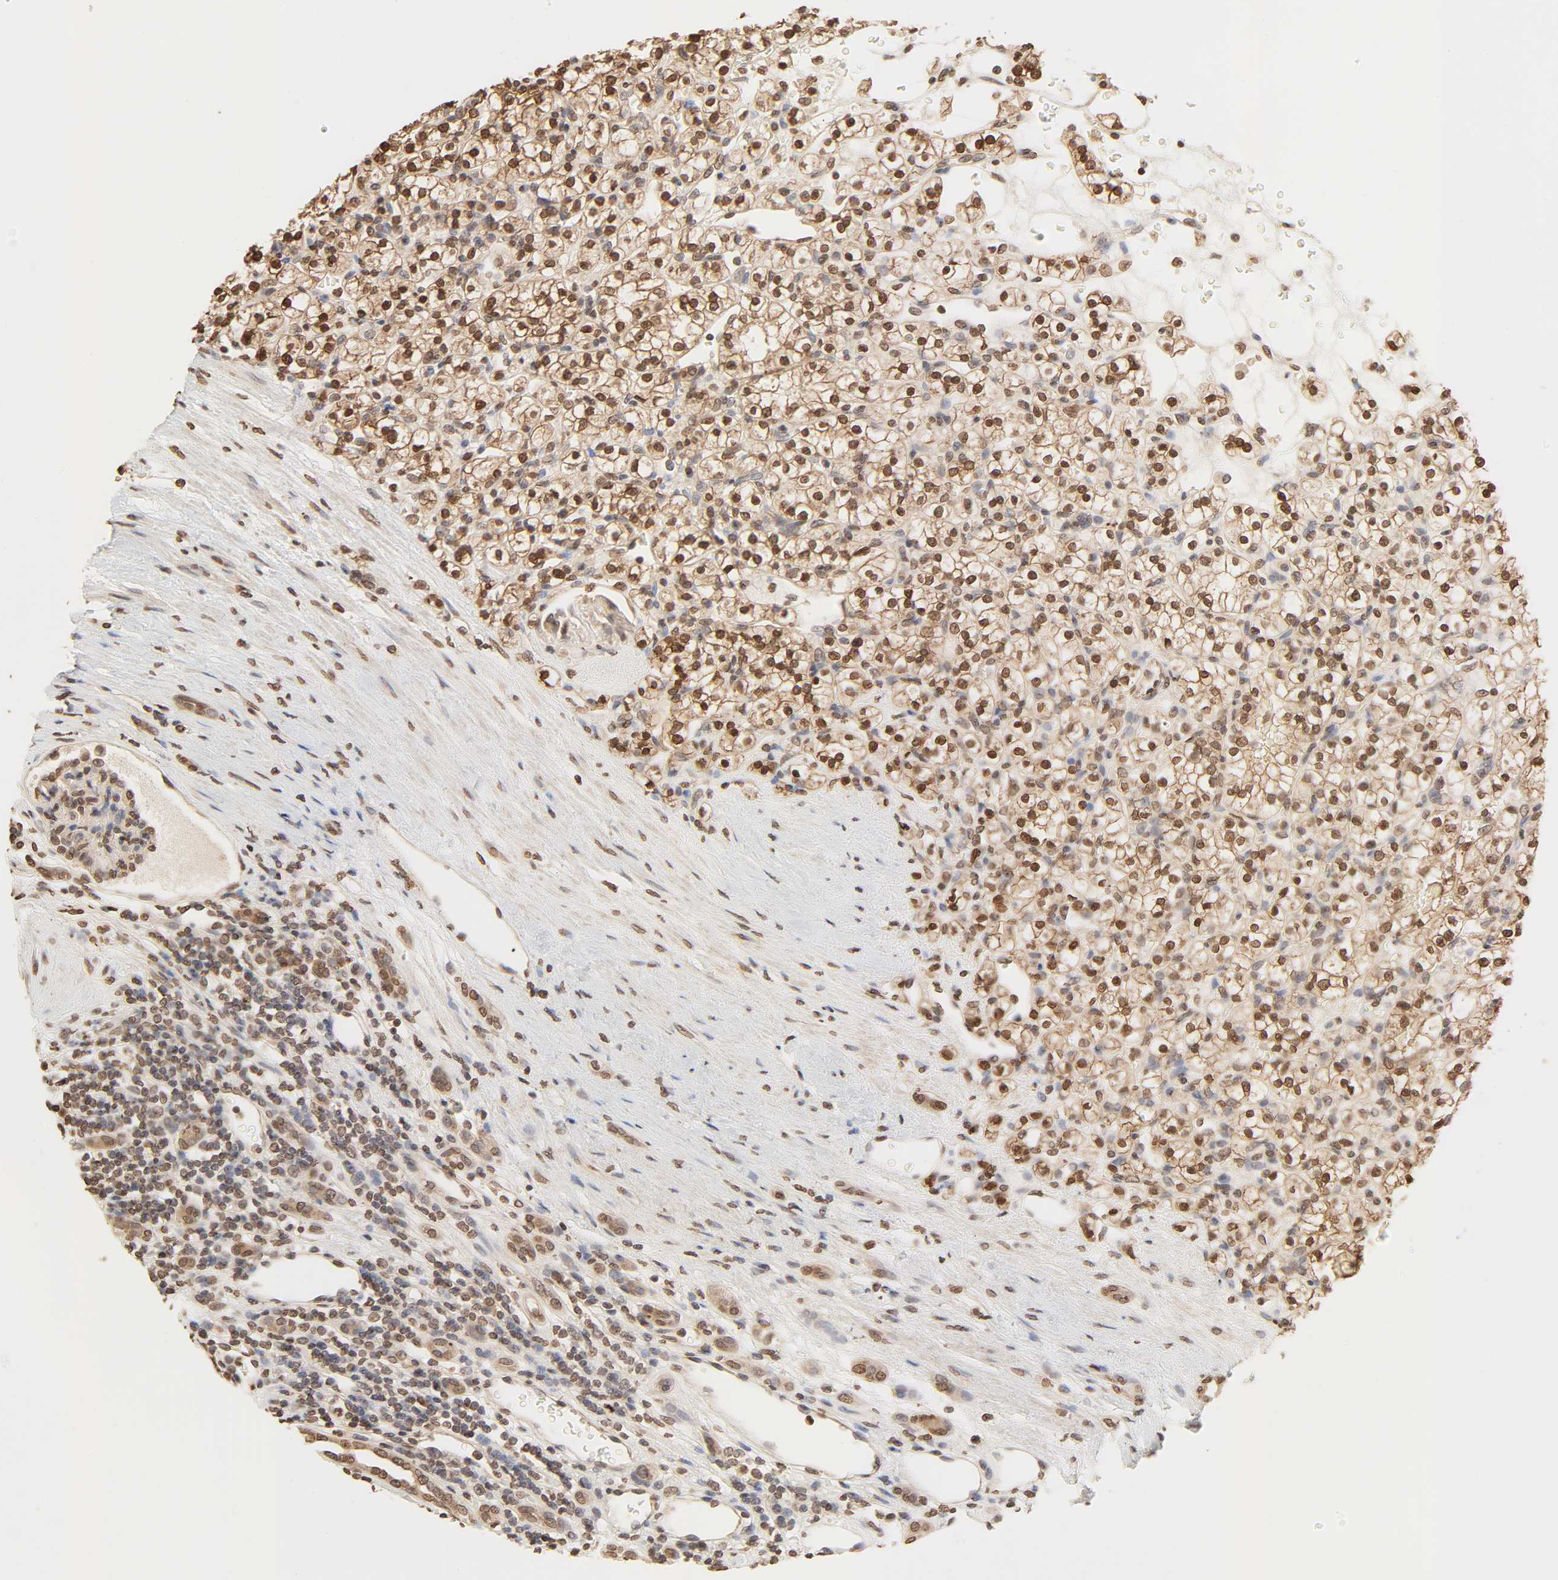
{"staining": {"intensity": "strong", "quantity": ">75%", "location": "cytoplasmic/membranous,nuclear"}, "tissue": "renal cancer", "cell_type": "Tumor cells", "image_type": "cancer", "snomed": [{"axis": "morphology", "description": "Normal tissue, NOS"}, {"axis": "morphology", "description": "Adenocarcinoma, NOS"}, {"axis": "topography", "description": "Kidney"}], "caption": "This image demonstrates immunohistochemistry (IHC) staining of human renal adenocarcinoma, with high strong cytoplasmic/membranous and nuclear expression in approximately >75% of tumor cells.", "gene": "TBL1X", "patient": {"sex": "female", "age": 55}}